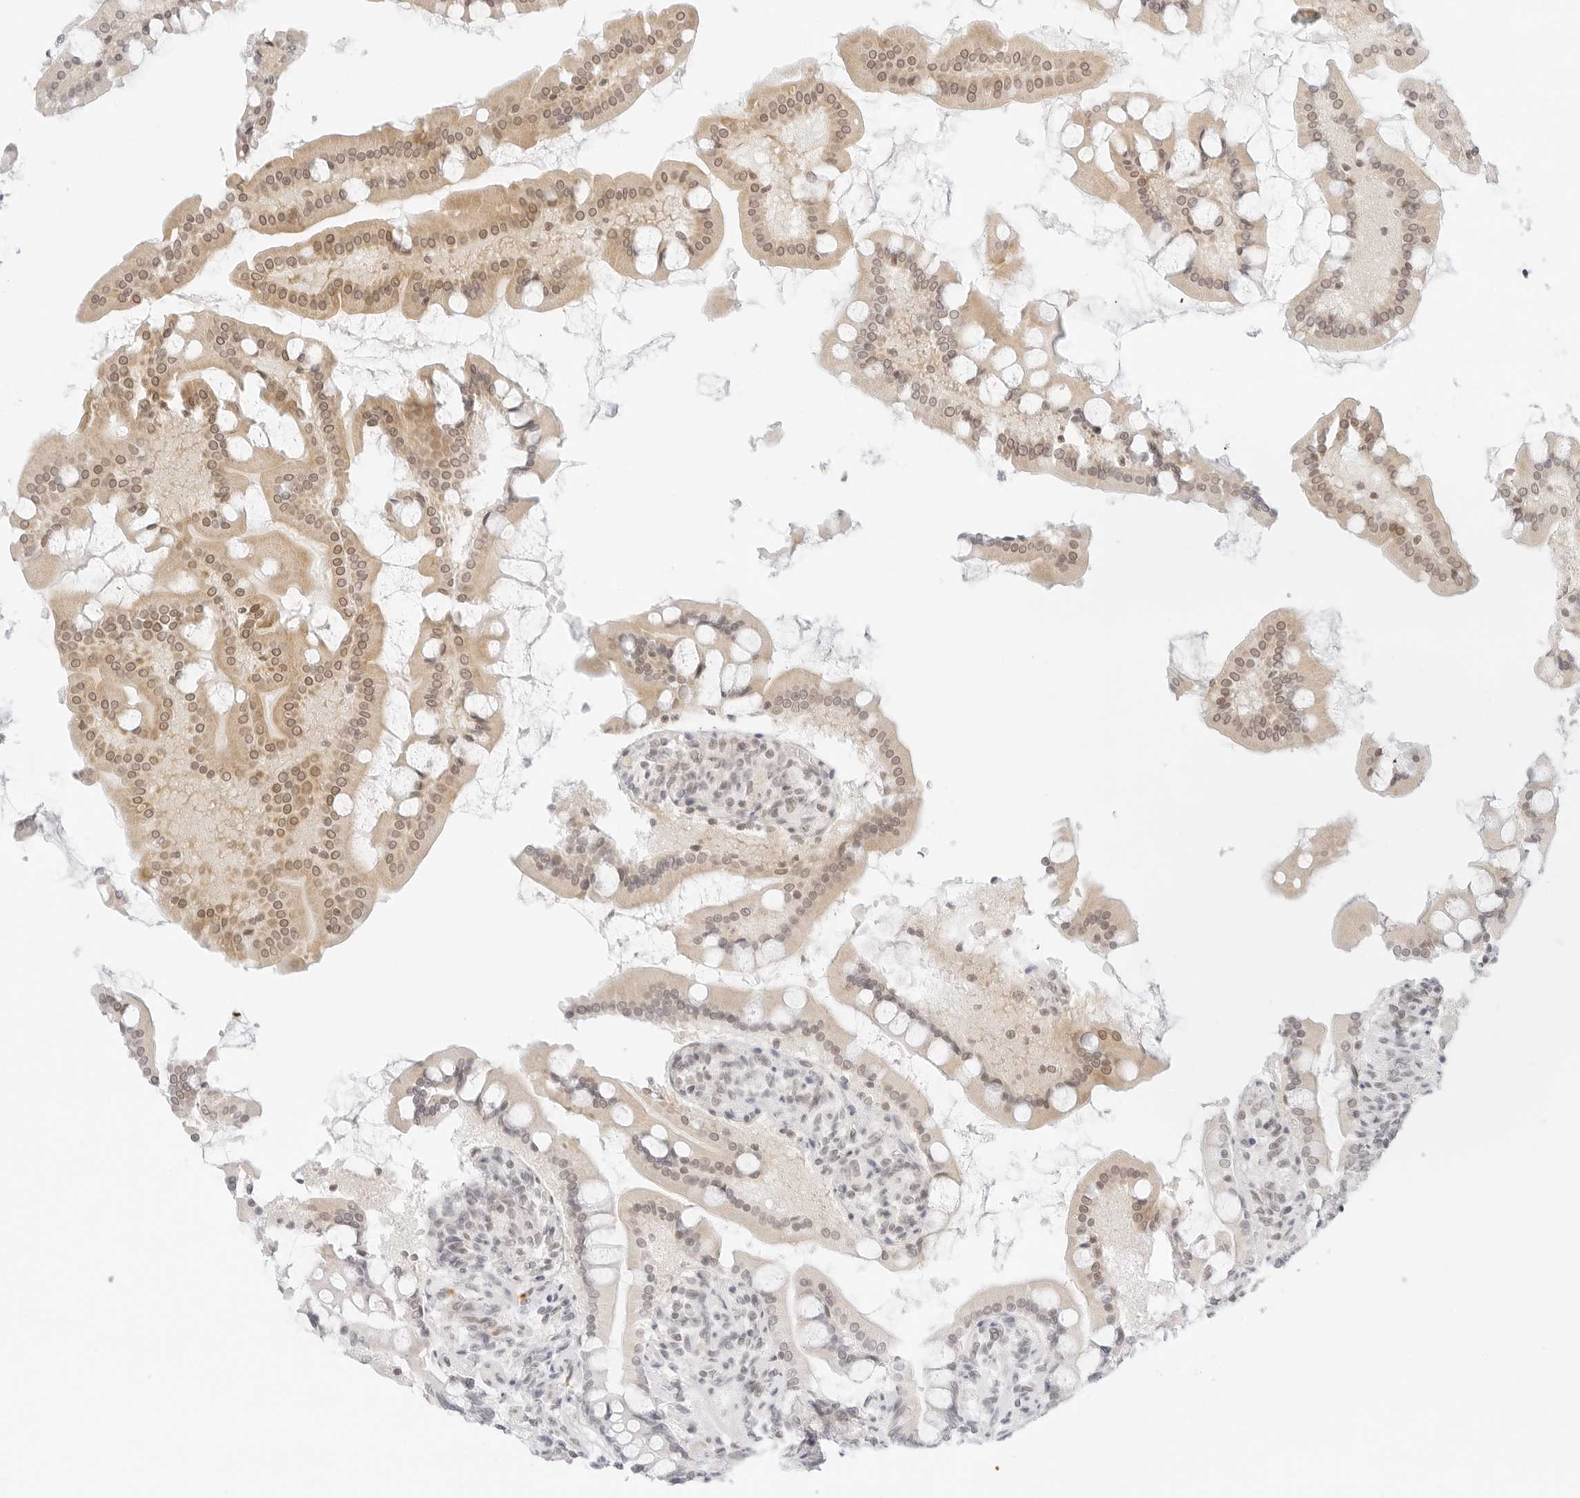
{"staining": {"intensity": "weak", "quantity": "25%-75%", "location": "cytoplasmic/membranous,nuclear"}, "tissue": "small intestine", "cell_type": "Glandular cells", "image_type": "normal", "snomed": [{"axis": "morphology", "description": "Normal tissue, NOS"}, {"axis": "topography", "description": "Small intestine"}], "caption": "Glandular cells show weak cytoplasmic/membranous,nuclear positivity in about 25%-75% of cells in unremarkable small intestine.", "gene": "POLR3C", "patient": {"sex": "male", "age": 41}}